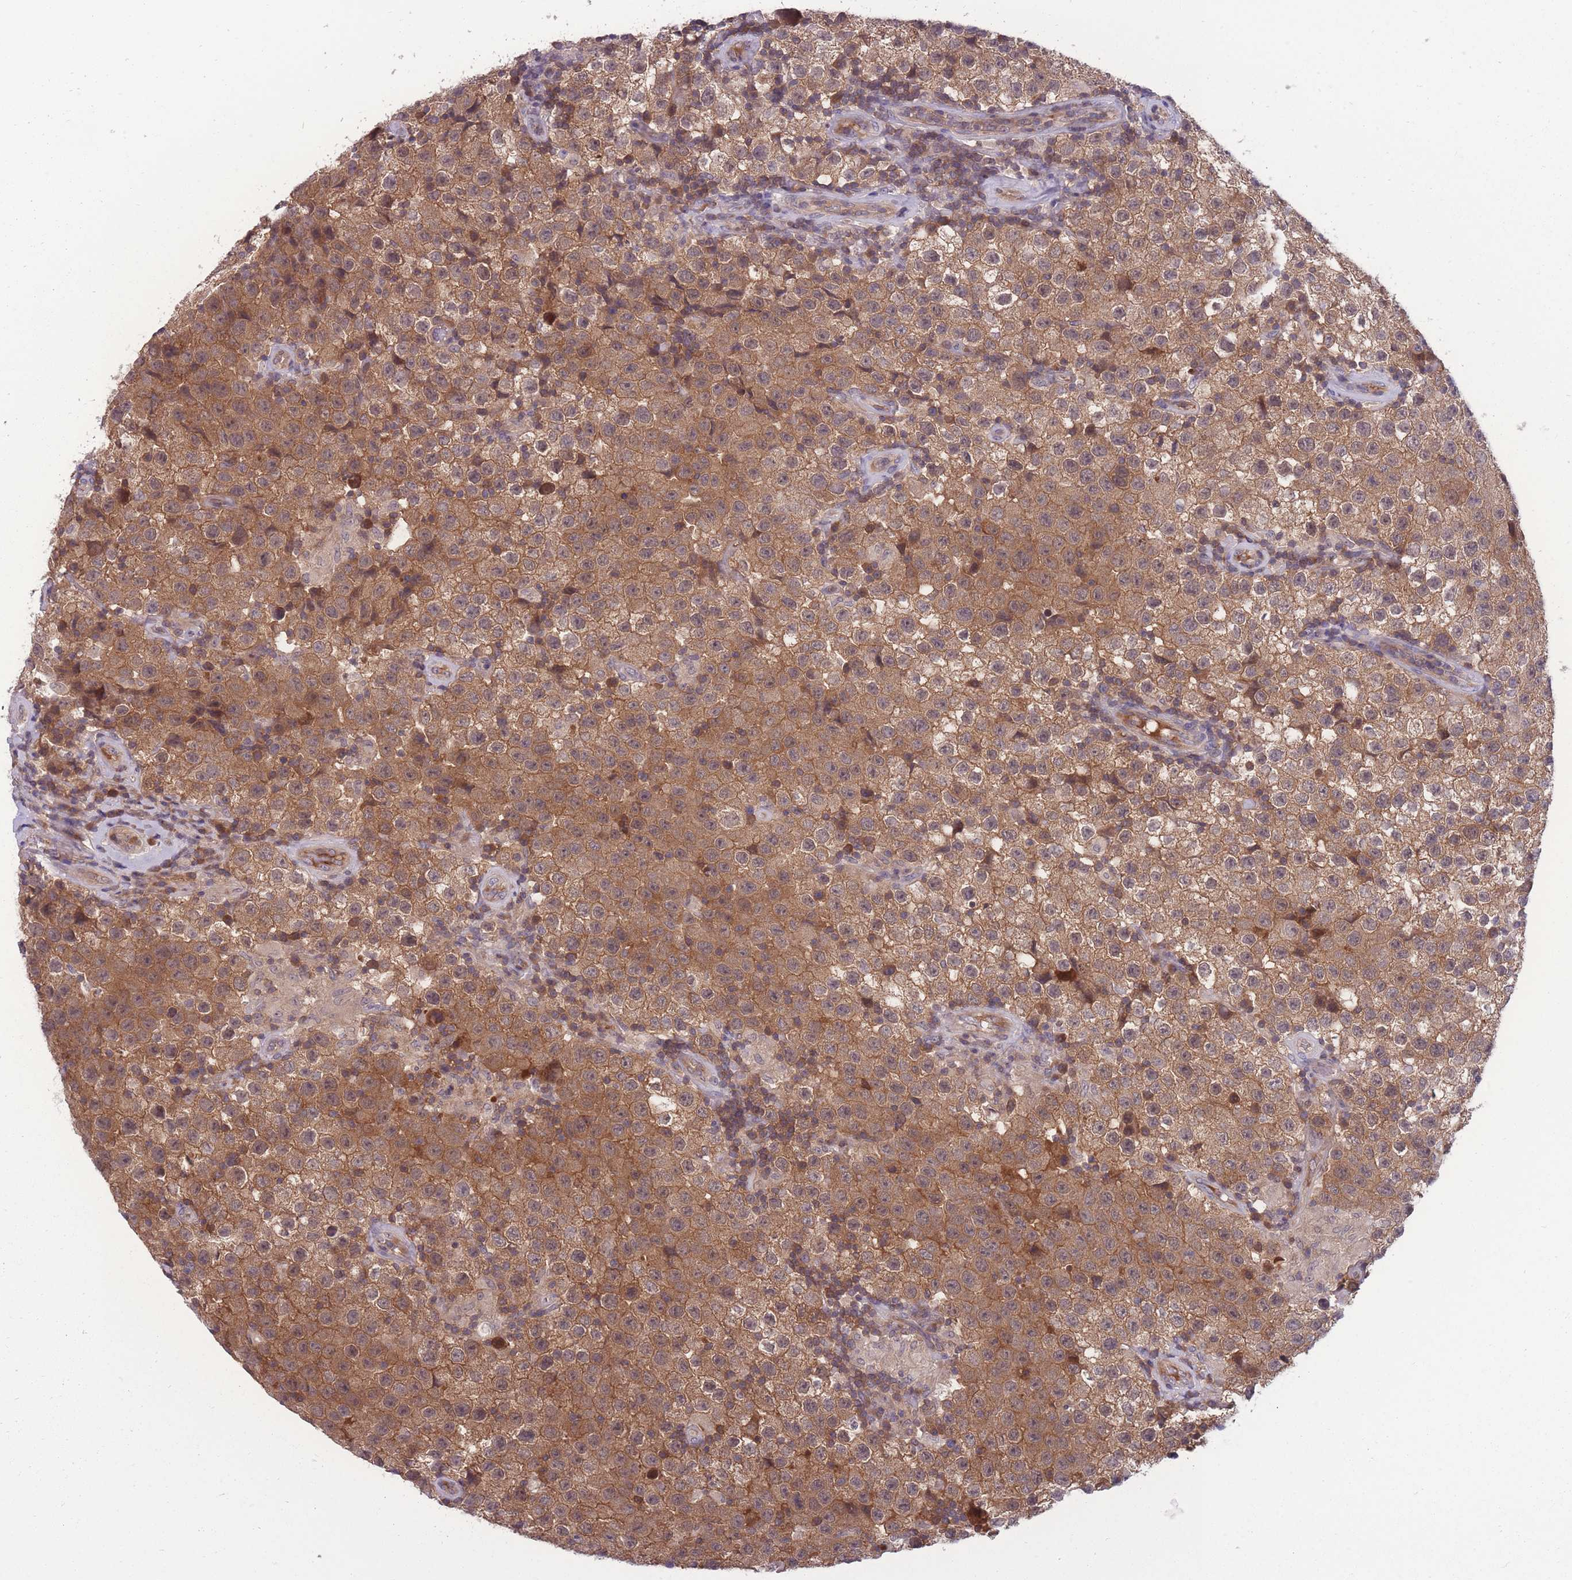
{"staining": {"intensity": "moderate", "quantity": ">75%", "location": "cytoplasmic/membranous"}, "tissue": "testis cancer", "cell_type": "Tumor cells", "image_type": "cancer", "snomed": [{"axis": "morphology", "description": "Seminoma, NOS"}, {"axis": "morphology", "description": "Carcinoma, Embryonal, NOS"}, {"axis": "topography", "description": "Testis"}], "caption": "About >75% of tumor cells in human seminoma (testis) show moderate cytoplasmic/membranous protein expression as visualized by brown immunohistochemical staining.", "gene": "UBE2N", "patient": {"sex": "male", "age": 41}}